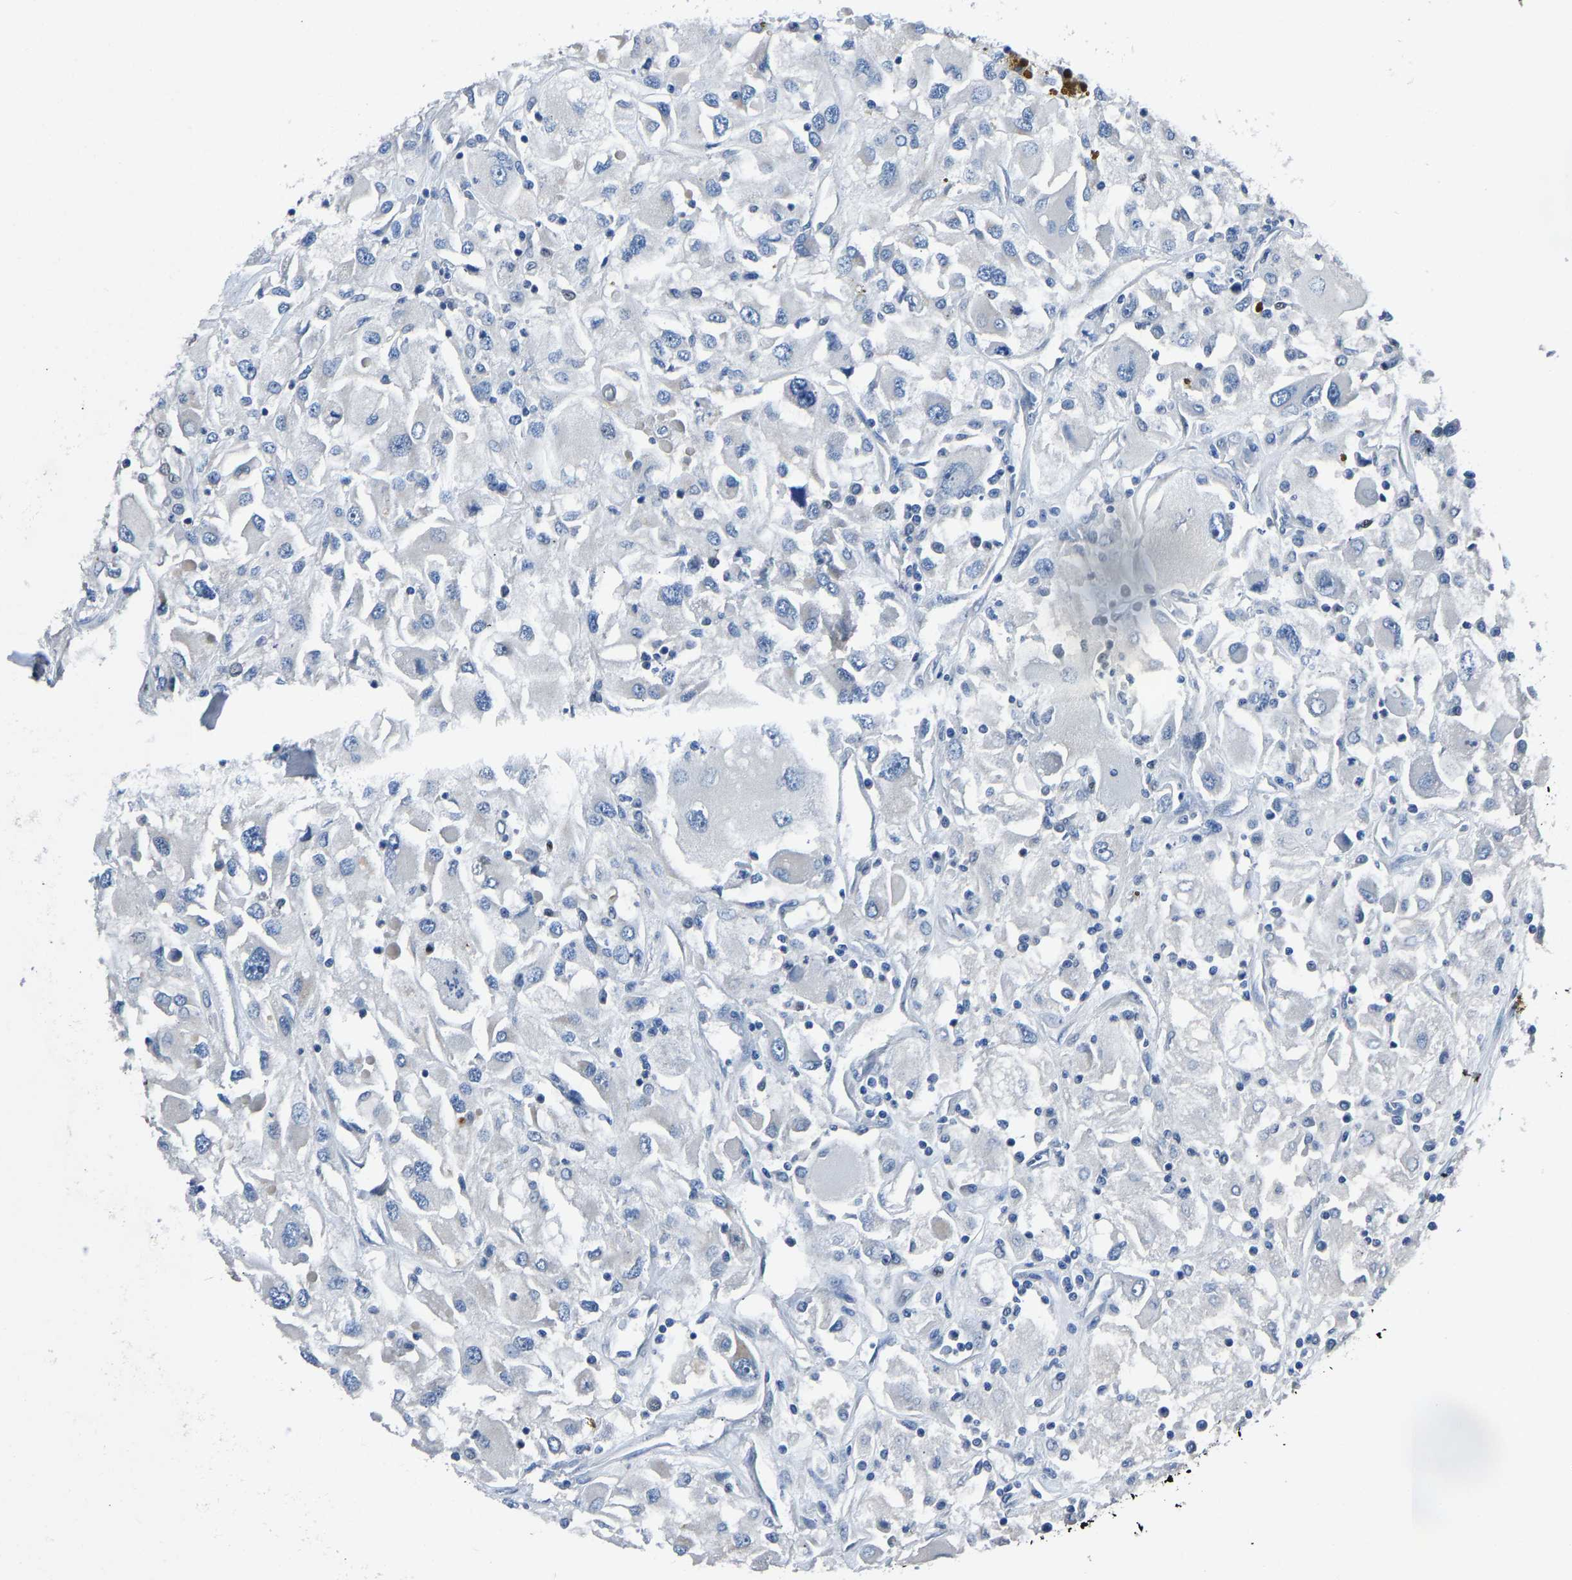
{"staining": {"intensity": "negative", "quantity": "none", "location": "none"}, "tissue": "renal cancer", "cell_type": "Tumor cells", "image_type": "cancer", "snomed": [{"axis": "morphology", "description": "Adenocarcinoma, NOS"}, {"axis": "topography", "description": "Kidney"}], "caption": "IHC image of human renal cancer stained for a protein (brown), which exhibits no expression in tumor cells.", "gene": "EGR1", "patient": {"sex": "female", "age": 52}}